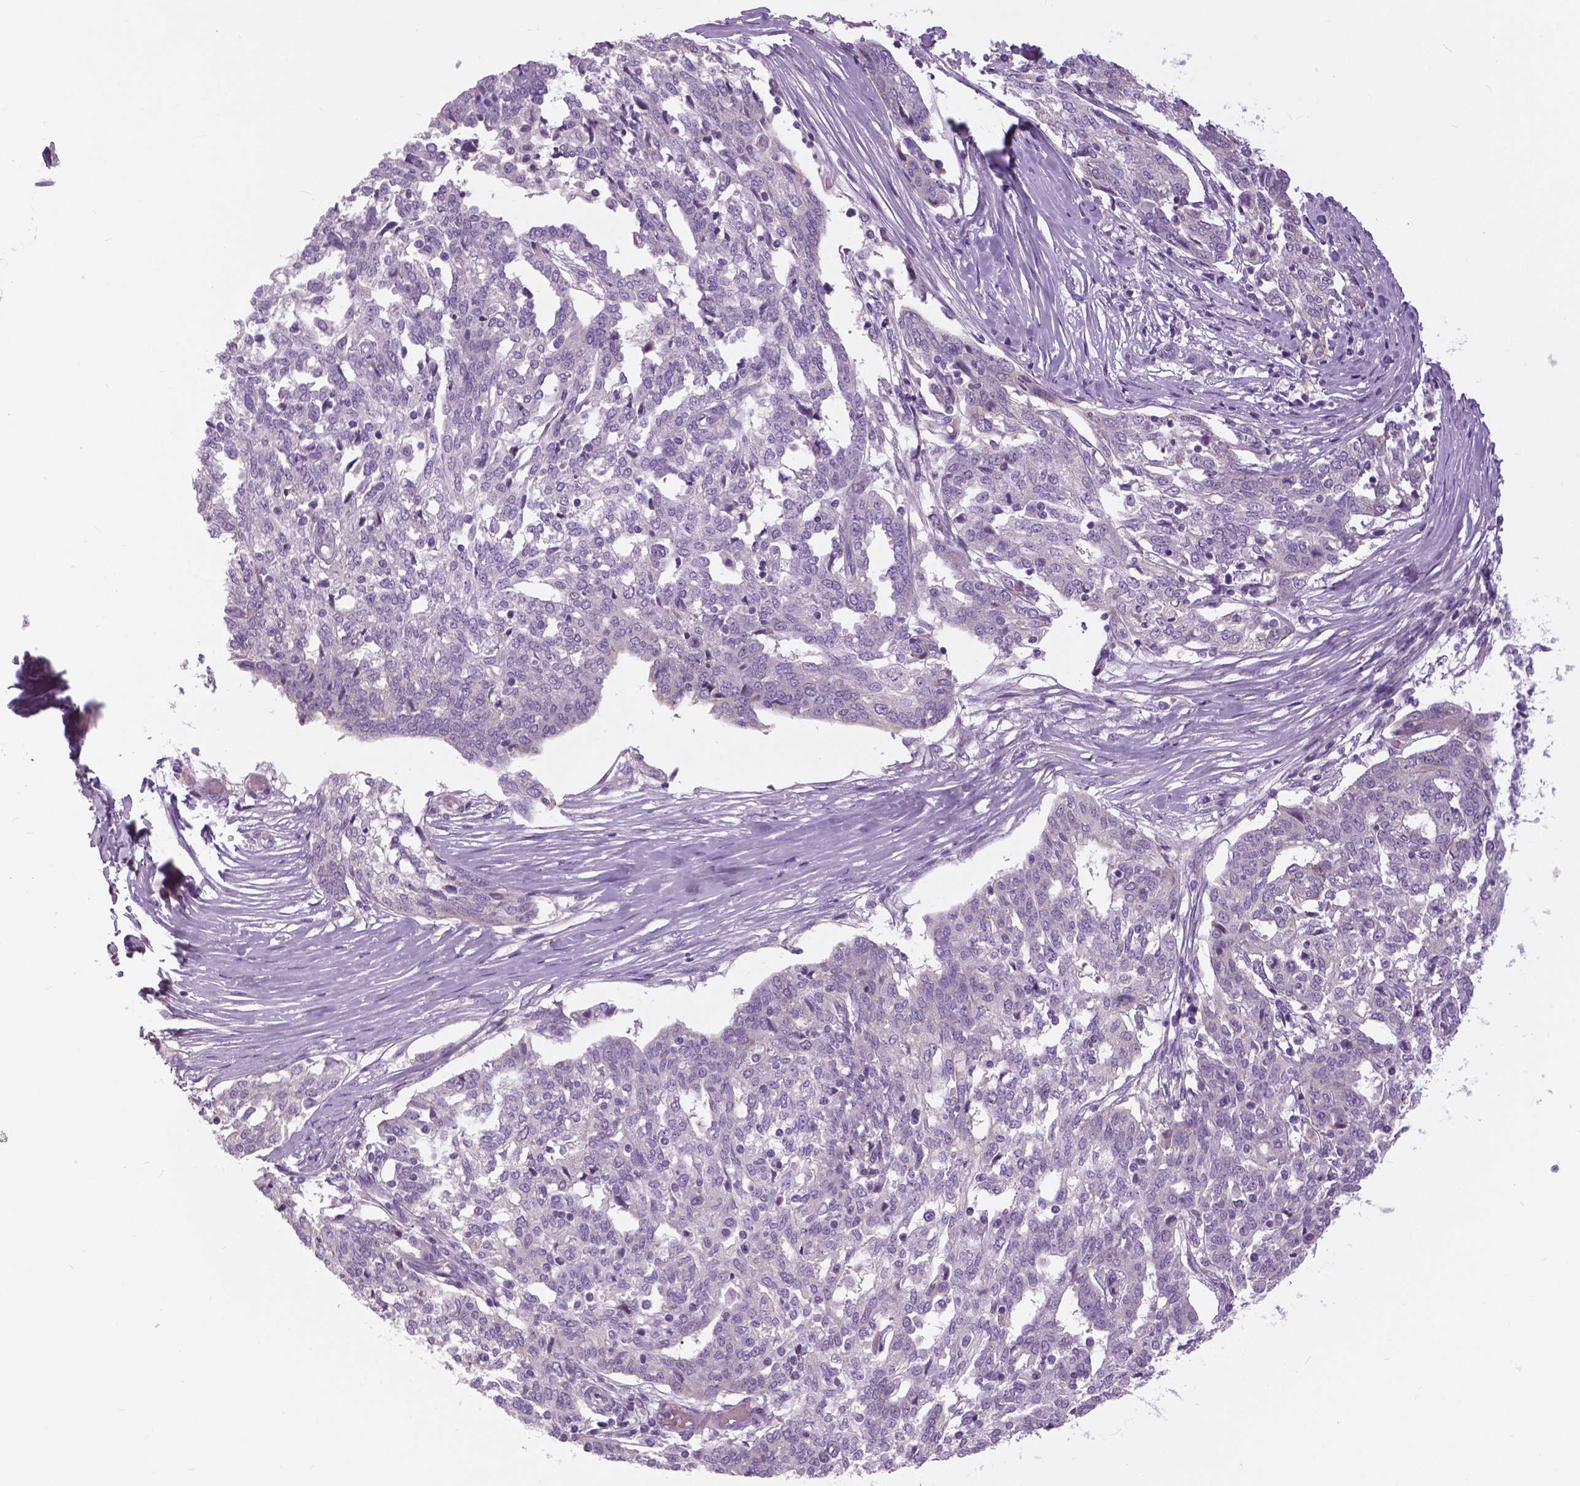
{"staining": {"intensity": "negative", "quantity": "none", "location": "none"}, "tissue": "ovarian cancer", "cell_type": "Tumor cells", "image_type": "cancer", "snomed": [{"axis": "morphology", "description": "Cystadenocarcinoma, serous, NOS"}, {"axis": "topography", "description": "Ovary"}], "caption": "Immunohistochemical staining of serous cystadenocarcinoma (ovarian) exhibits no significant staining in tumor cells.", "gene": "SERPINI1", "patient": {"sex": "female", "age": 67}}